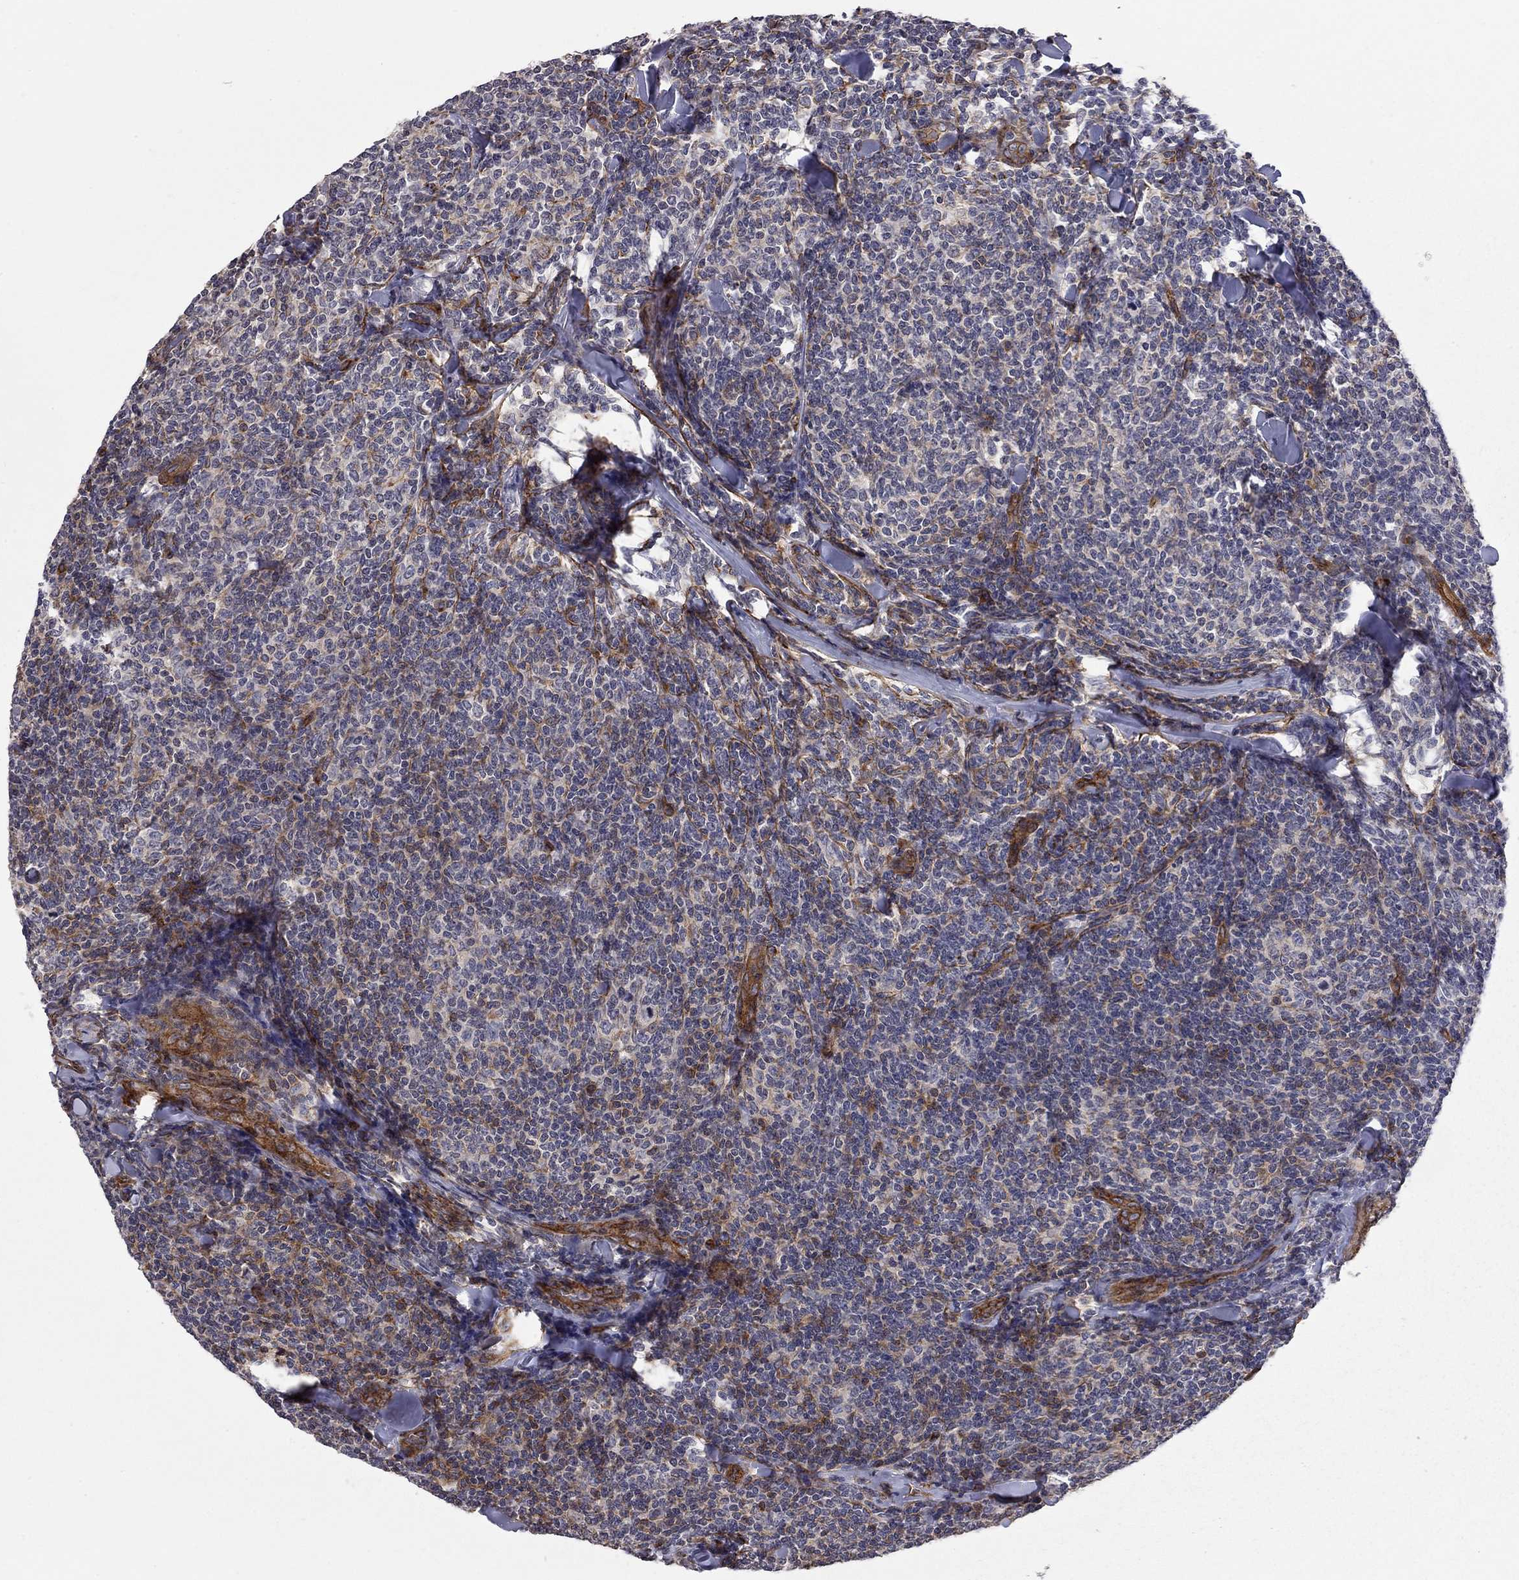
{"staining": {"intensity": "negative", "quantity": "none", "location": "none"}, "tissue": "lymphoma", "cell_type": "Tumor cells", "image_type": "cancer", "snomed": [{"axis": "morphology", "description": "Malignant lymphoma, non-Hodgkin's type, Low grade"}, {"axis": "topography", "description": "Lymph node"}], "caption": "Tumor cells show no significant protein staining in low-grade malignant lymphoma, non-Hodgkin's type.", "gene": "RASEF", "patient": {"sex": "female", "age": 56}}